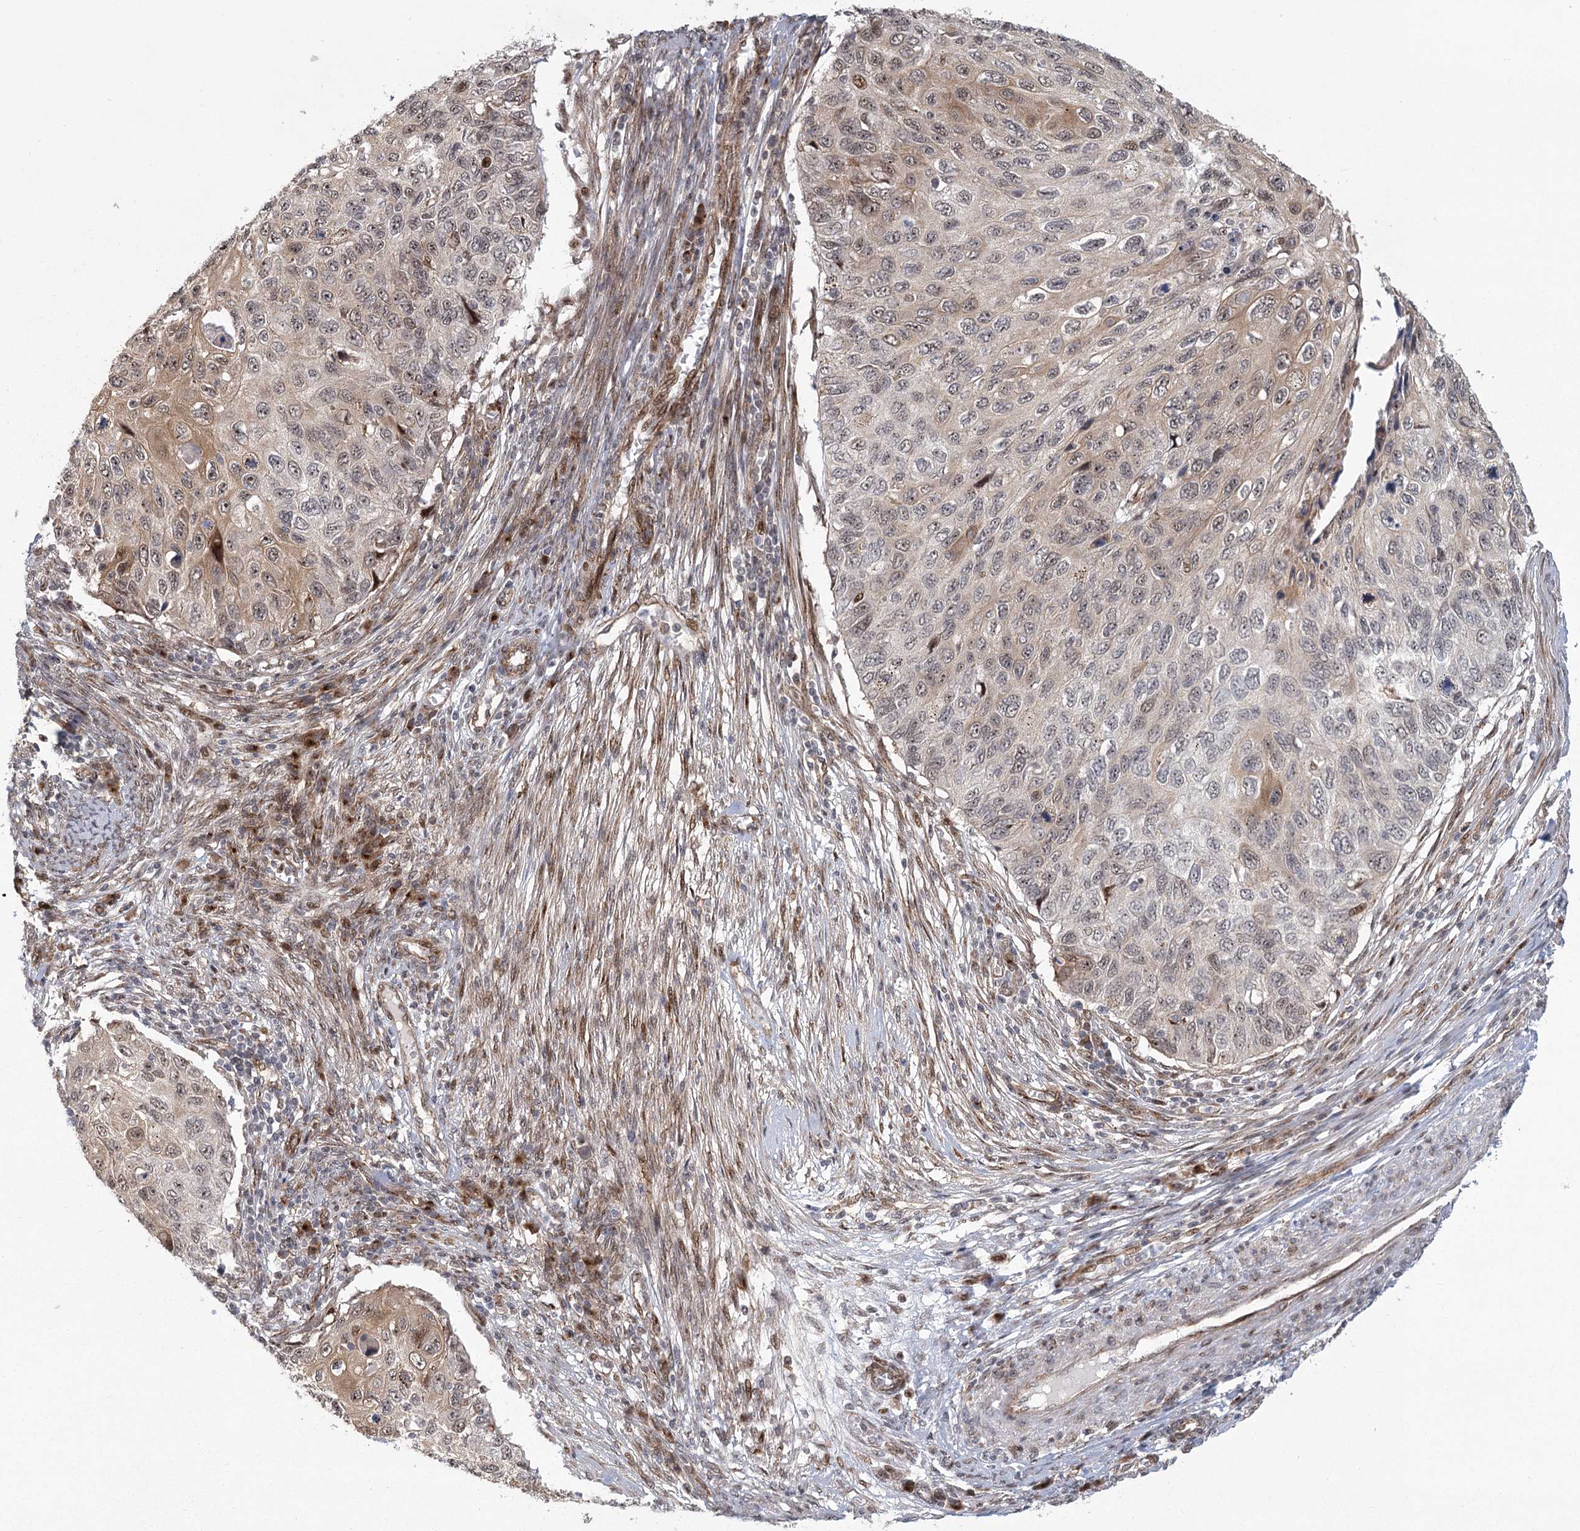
{"staining": {"intensity": "moderate", "quantity": "<25%", "location": "cytoplasmic/membranous,nuclear"}, "tissue": "cervical cancer", "cell_type": "Tumor cells", "image_type": "cancer", "snomed": [{"axis": "morphology", "description": "Squamous cell carcinoma, NOS"}, {"axis": "topography", "description": "Cervix"}], "caption": "Immunohistochemical staining of cervical squamous cell carcinoma displays moderate cytoplasmic/membranous and nuclear protein positivity in about <25% of tumor cells. Using DAB (brown) and hematoxylin (blue) stains, captured at high magnification using brightfield microscopy.", "gene": "PARM1", "patient": {"sex": "female", "age": 70}}